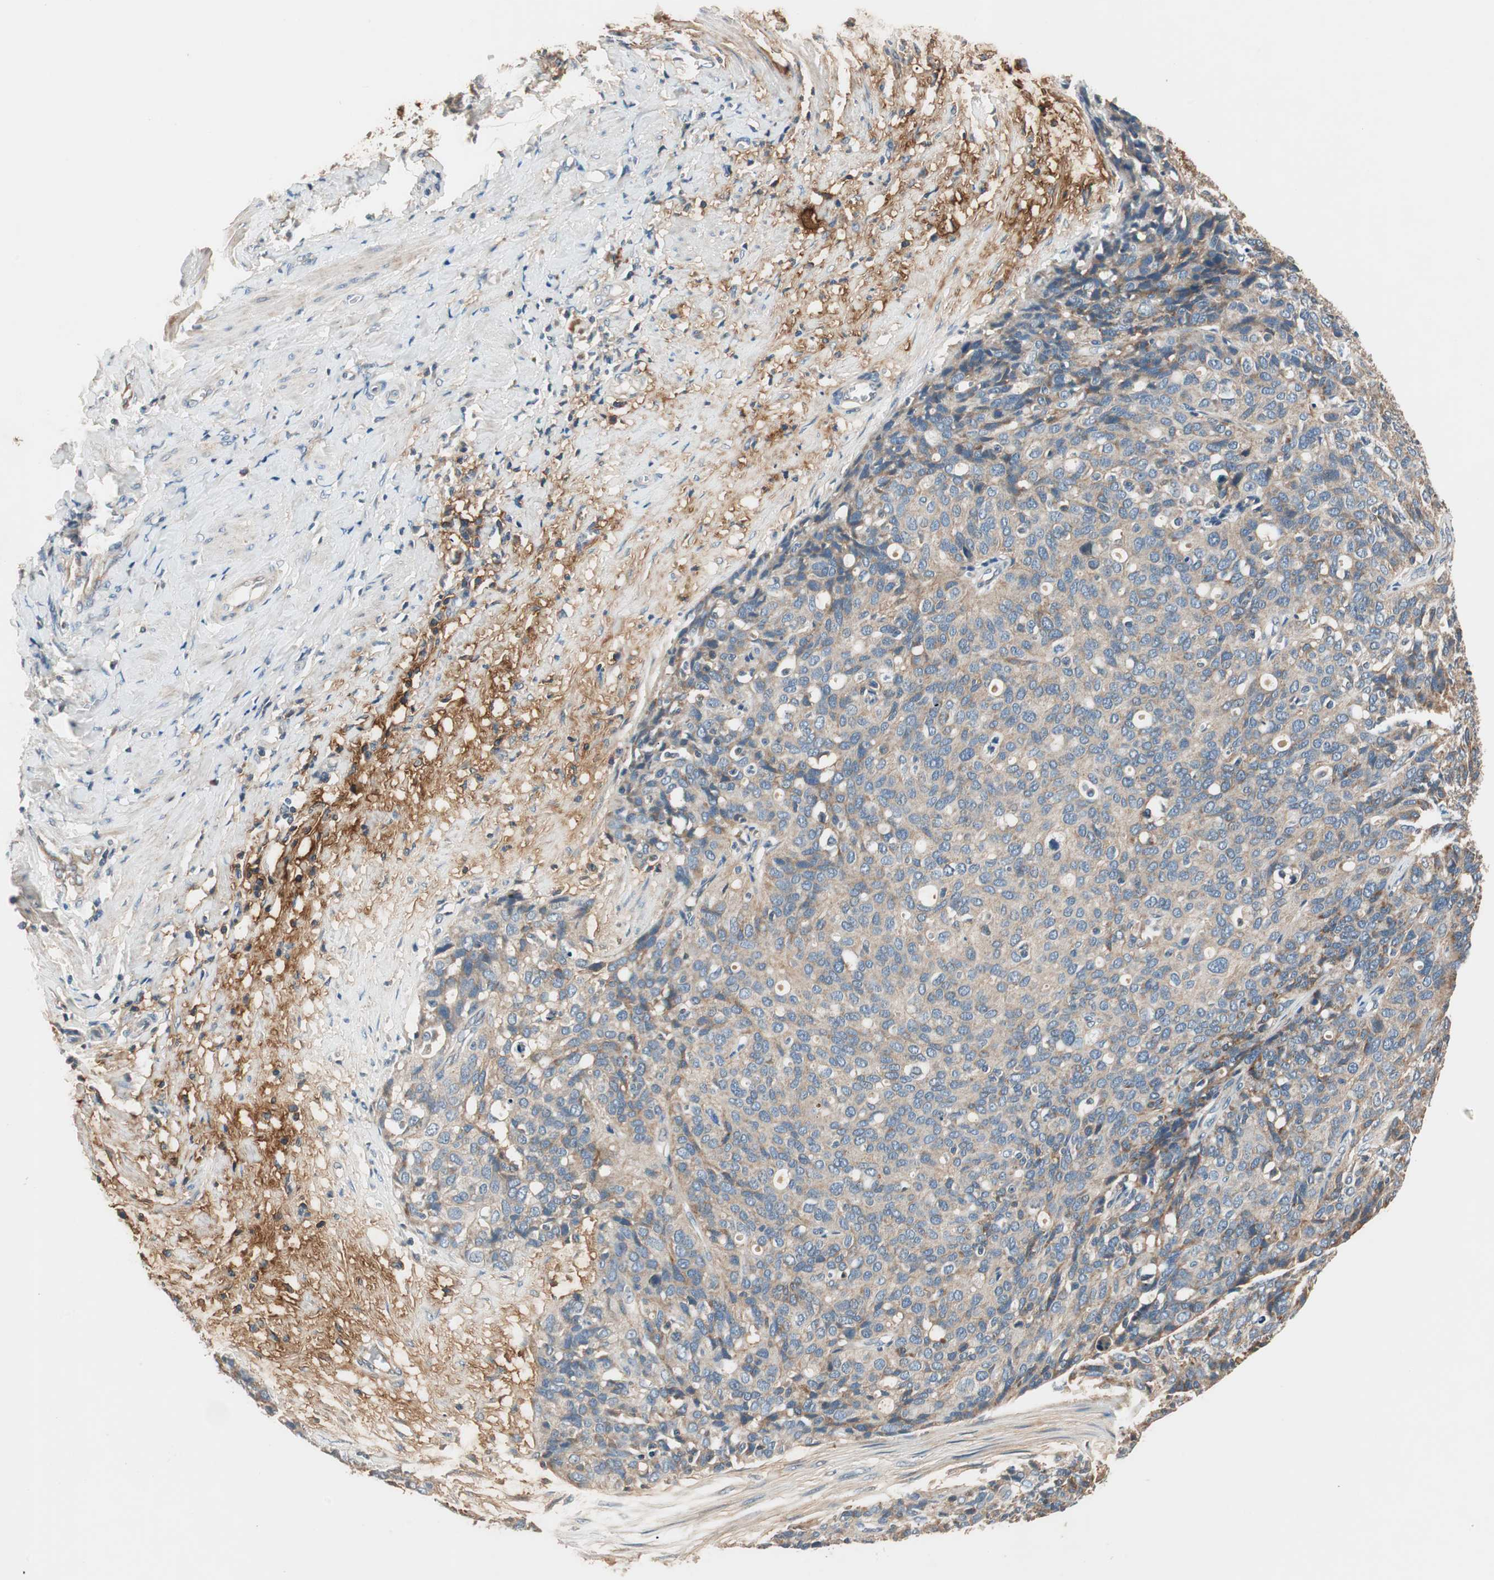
{"staining": {"intensity": "moderate", "quantity": "25%-75%", "location": "cytoplasmic/membranous"}, "tissue": "ovarian cancer", "cell_type": "Tumor cells", "image_type": "cancer", "snomed": [{"axis": "morphology", "description": "Carcinoma, endometroid"}, {"axis": "topography", "description": "Ovary"}], "caption": "DAB immunohistochemical staining of ovarian cancer shows moderate cytoplasmic/membranous protein staining in about 25%-75% of tumor cells.", "gene": "HPN", "patient": {"sex": "female", "age": 60}}